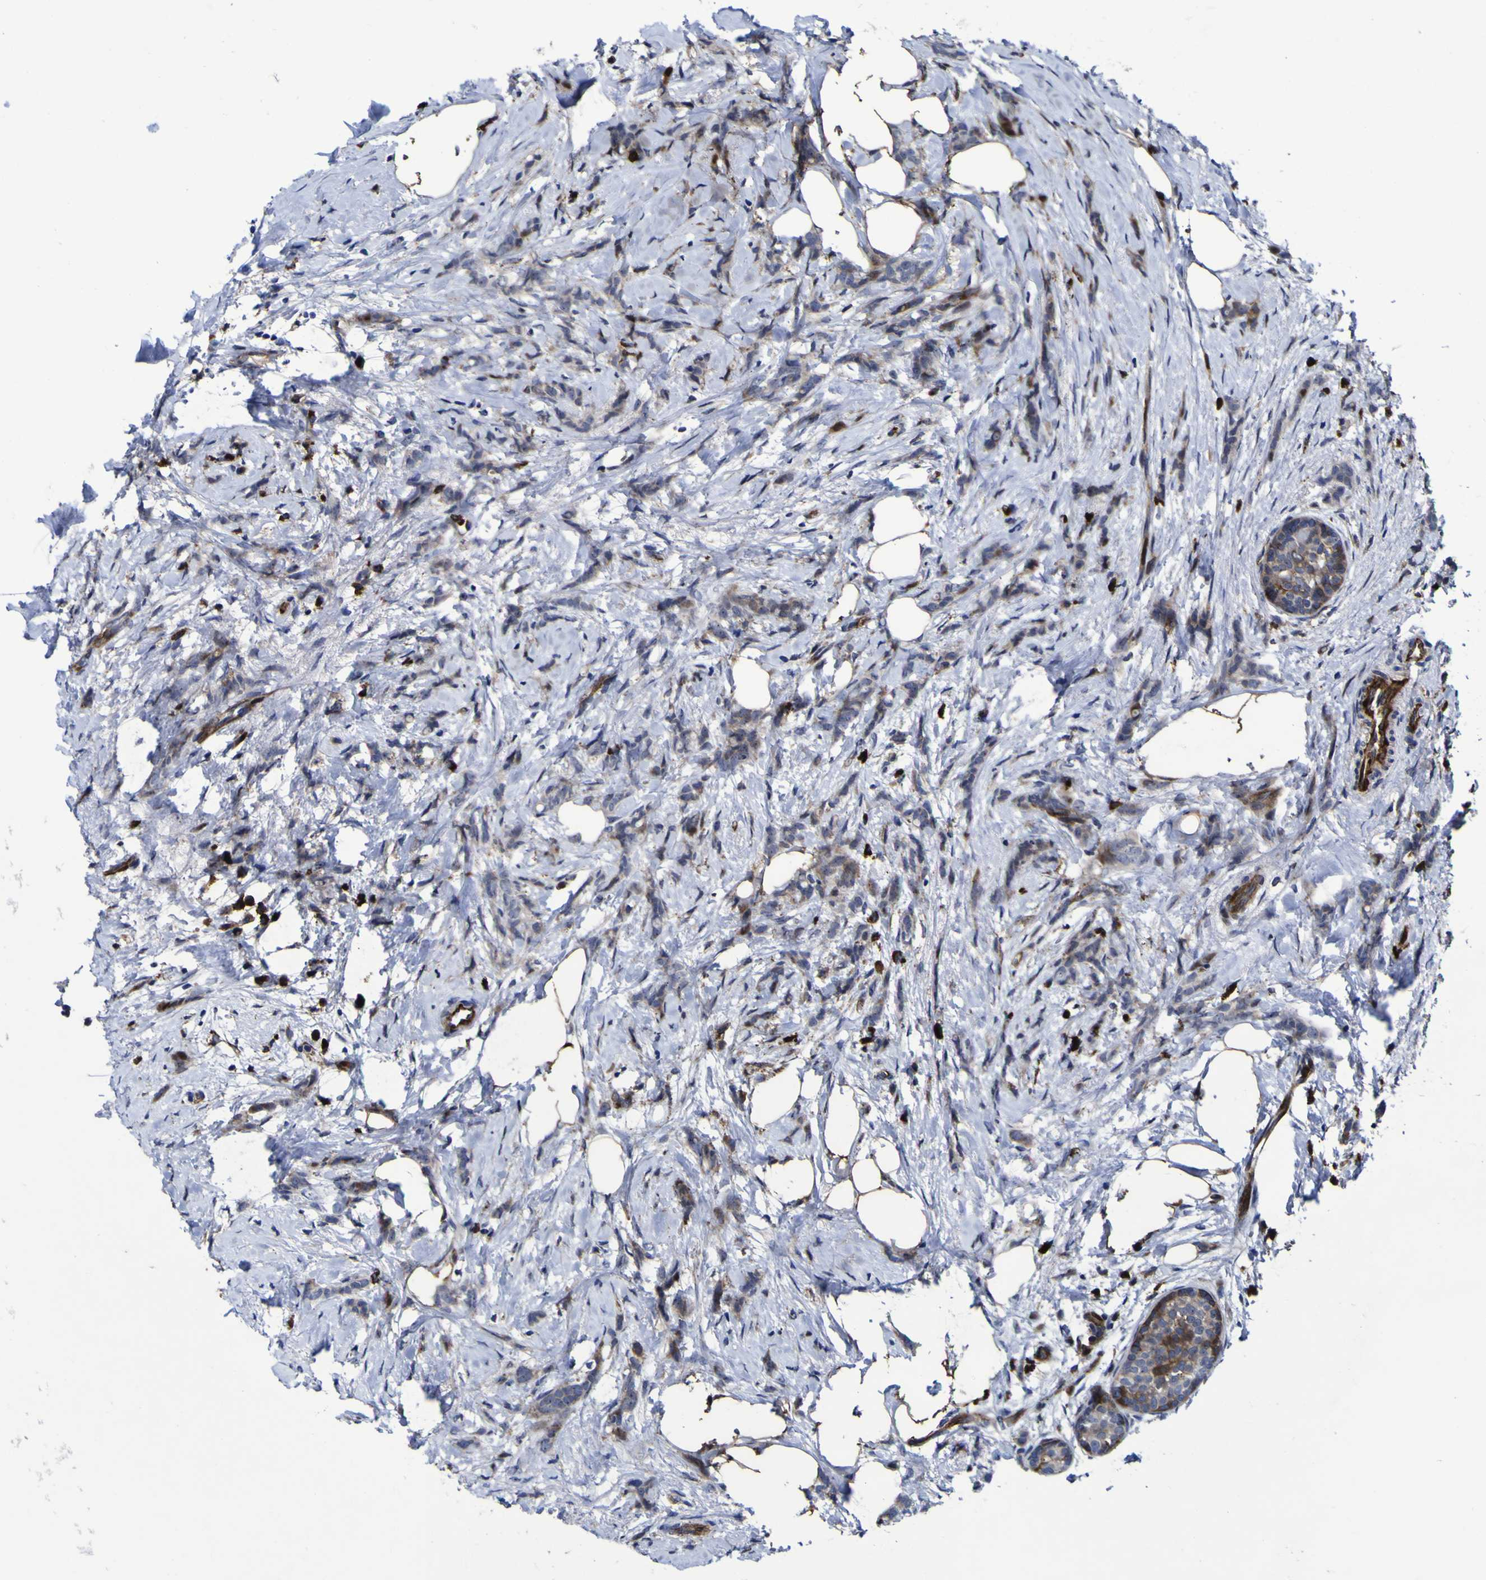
{"staining": {"intensity": "weak", "quantity": ">75%", "location": "cytoplasmic/membranous"}, "tissue": "breast cancer", "cell_type": "Tumor cells", "image_type": "cancer", "snomed": [{"axis": "morphology", "description": "Lobular carcinoma, in situ"}, {"axis": "morphology", "description": "Lobular carcinoma"}, {"axis": "topography", "description": "Breast"}], "caption": "IHC of breast lobular carcinoma in situ demonstrates low levels of weak cytoplasmic/membranous staining in about >75% of tumor cells. (IHC, brightfield microscopy, high magnification).", "gene": "MGLL", "patient": {"sex": "female", "age": 41}}